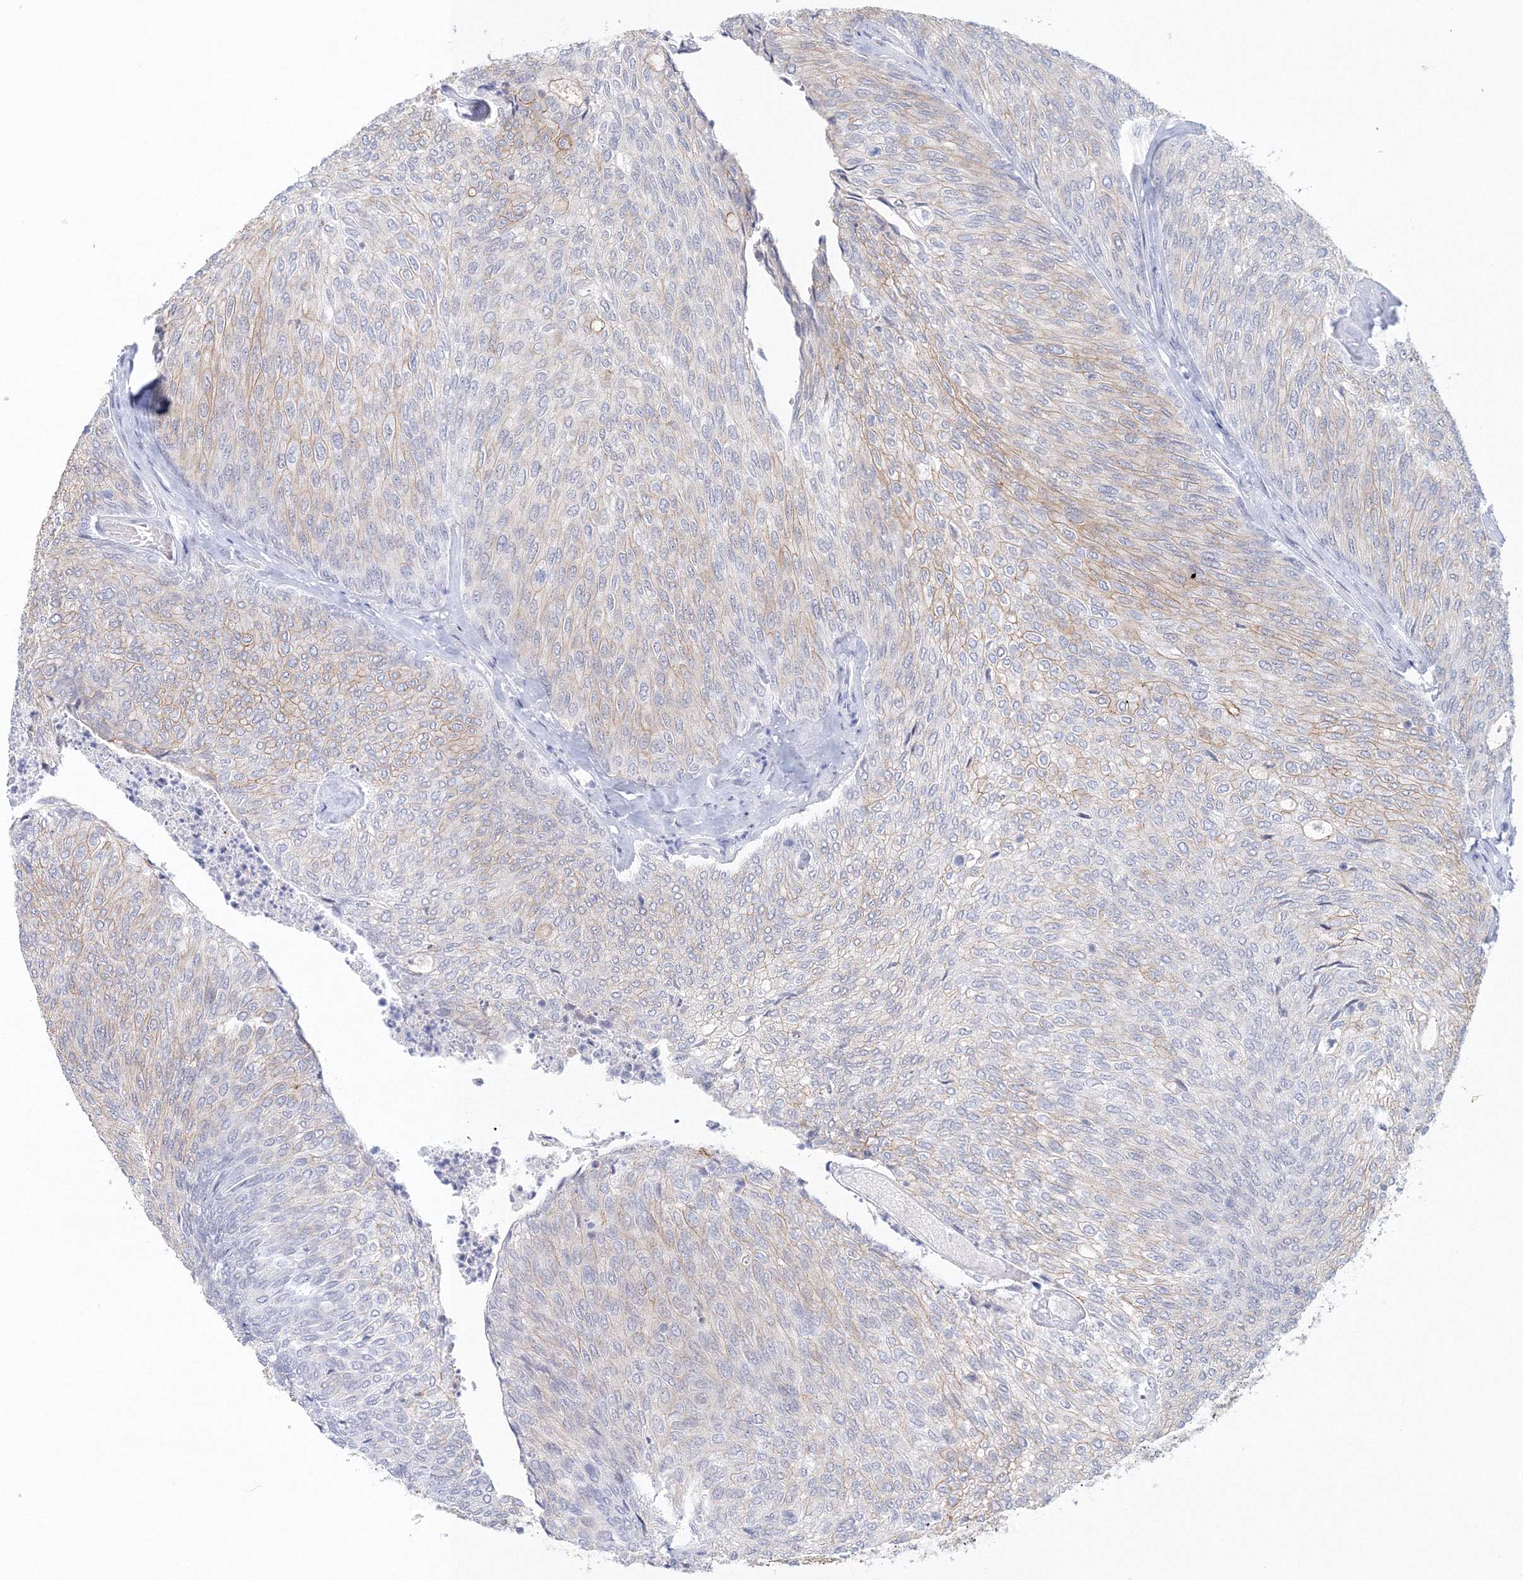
{"staining": {"intensity": "weak", "quantity": "25%-75%", "location": "cytoplasmic/membranous"}, "tissue": "urothelial cancer", "cell_type": "Tumor cells", "image_type": "cancer", "snomed": [{"axis": "morphology", "description": "Urothelial carcinoma, Low grade"}, {"axis": "topography", "description": "Urinary bladder"}], "caption": "Weak cytoplasmic/membranous positivity is identified in approximately 25%-75% of tumor cells in urothelial carcinoma (low-grade). The staining was performed using DAB (3,3'-diaminobenzidine) to visualize the protein expression in brown, while the nuclei were stained in blue with hematoxylin (Magnification: 20x).", "gene": "VSIG1", "patient": {"sex": "female", "age": 79}}